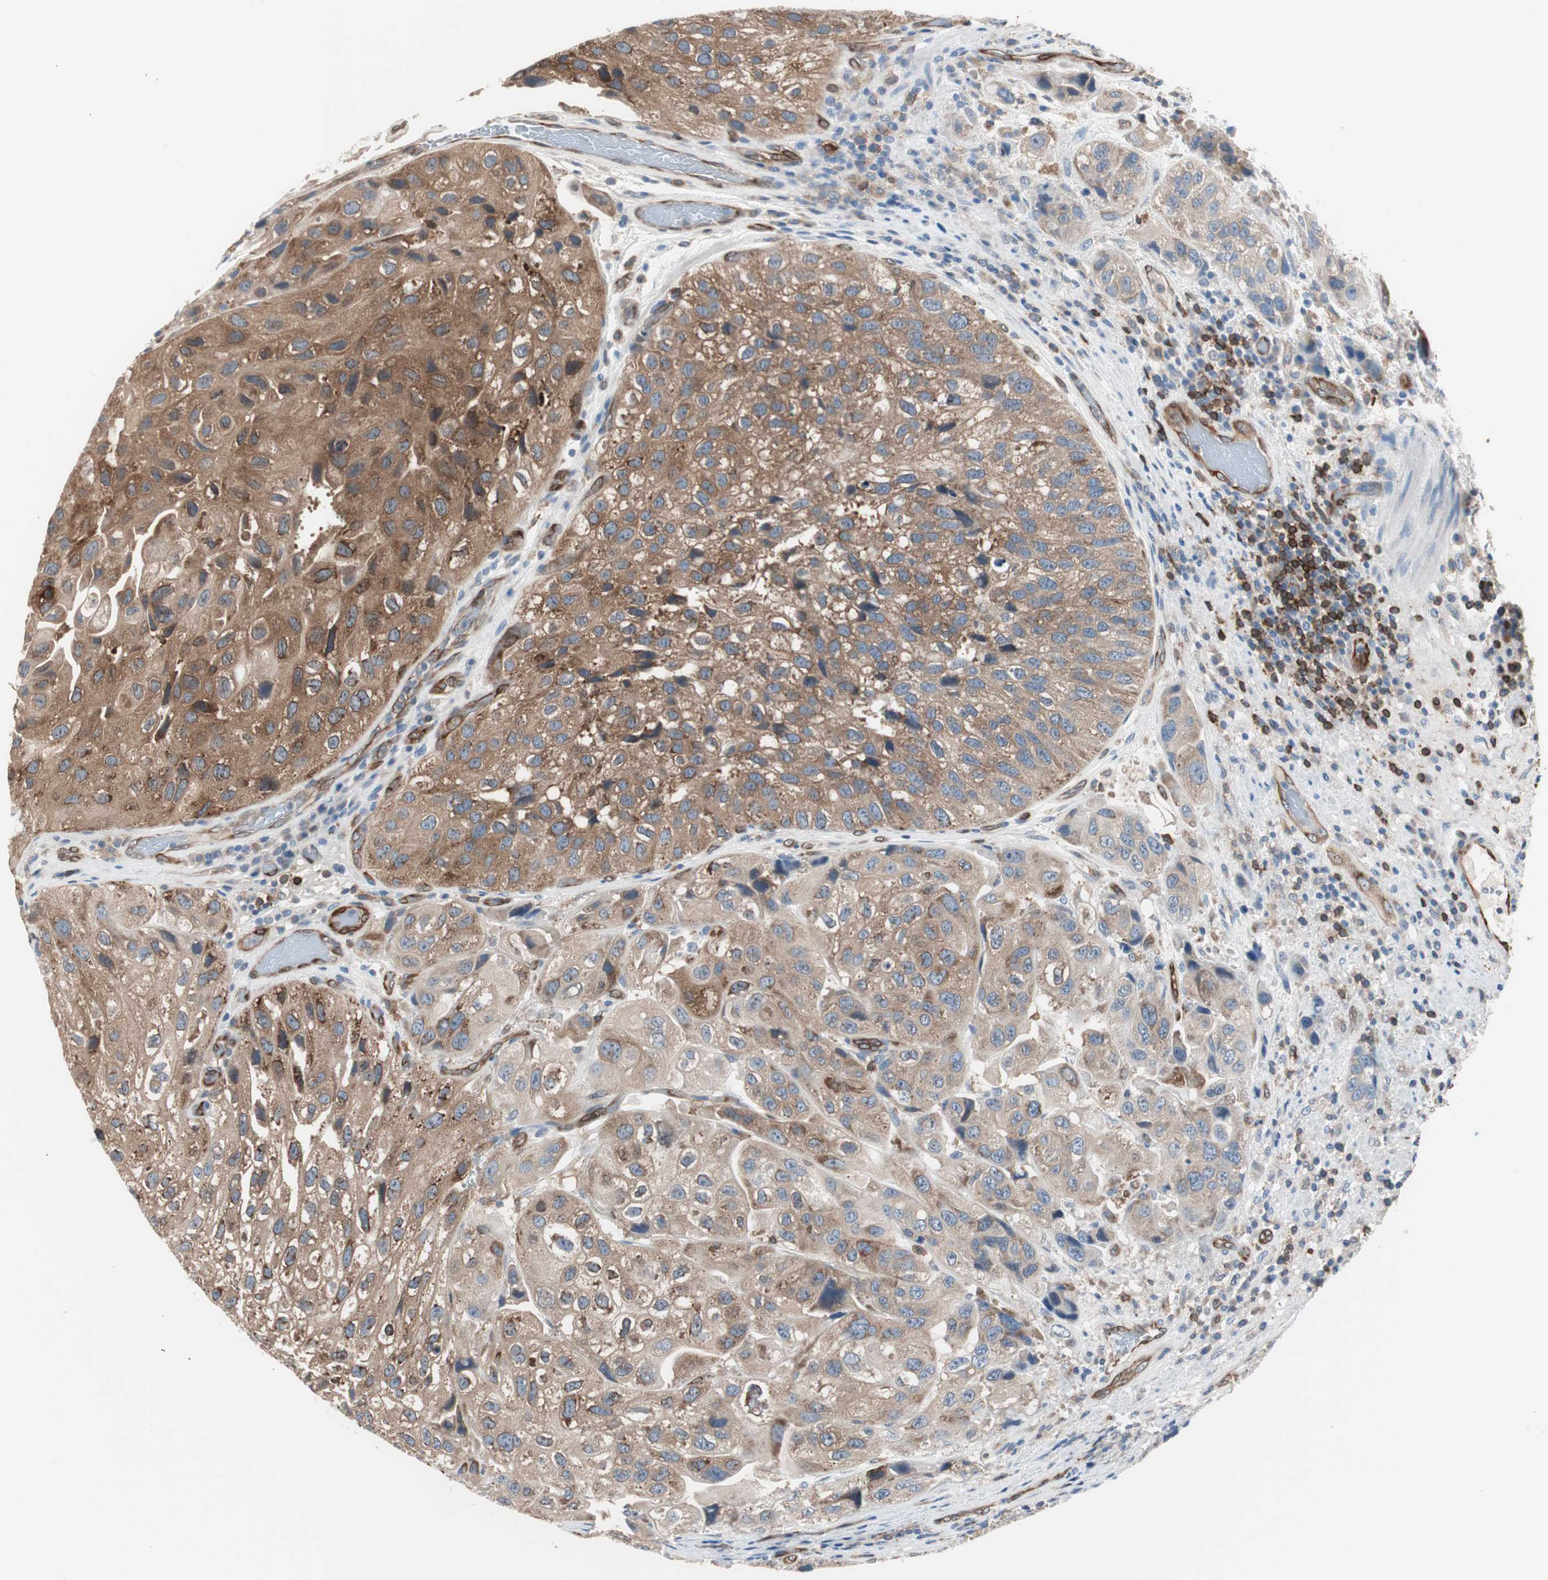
{"staining": {"intensity": "moderate", "quantity": ">75%", "location": "cytoplasmic/membranous"}, "tissue": "urothelial cancer", "cell_type": "Tumor cells", "image_type": "cancer", "snomed": [{"axis": "morphology", "description": "Urothelial carcinoma, High grade"}, {"axis": "topography", "description": "Urinary bladder"}], "caption": "Immunohistochemical staining of urothelial carcinoma (high-grade) exhibits medium levels of moderate cytoplasmic/membranous expression in about >75% of tumor cells.", "gene": "SWAP70", "patient": {"sex": "female", "age": 64}}